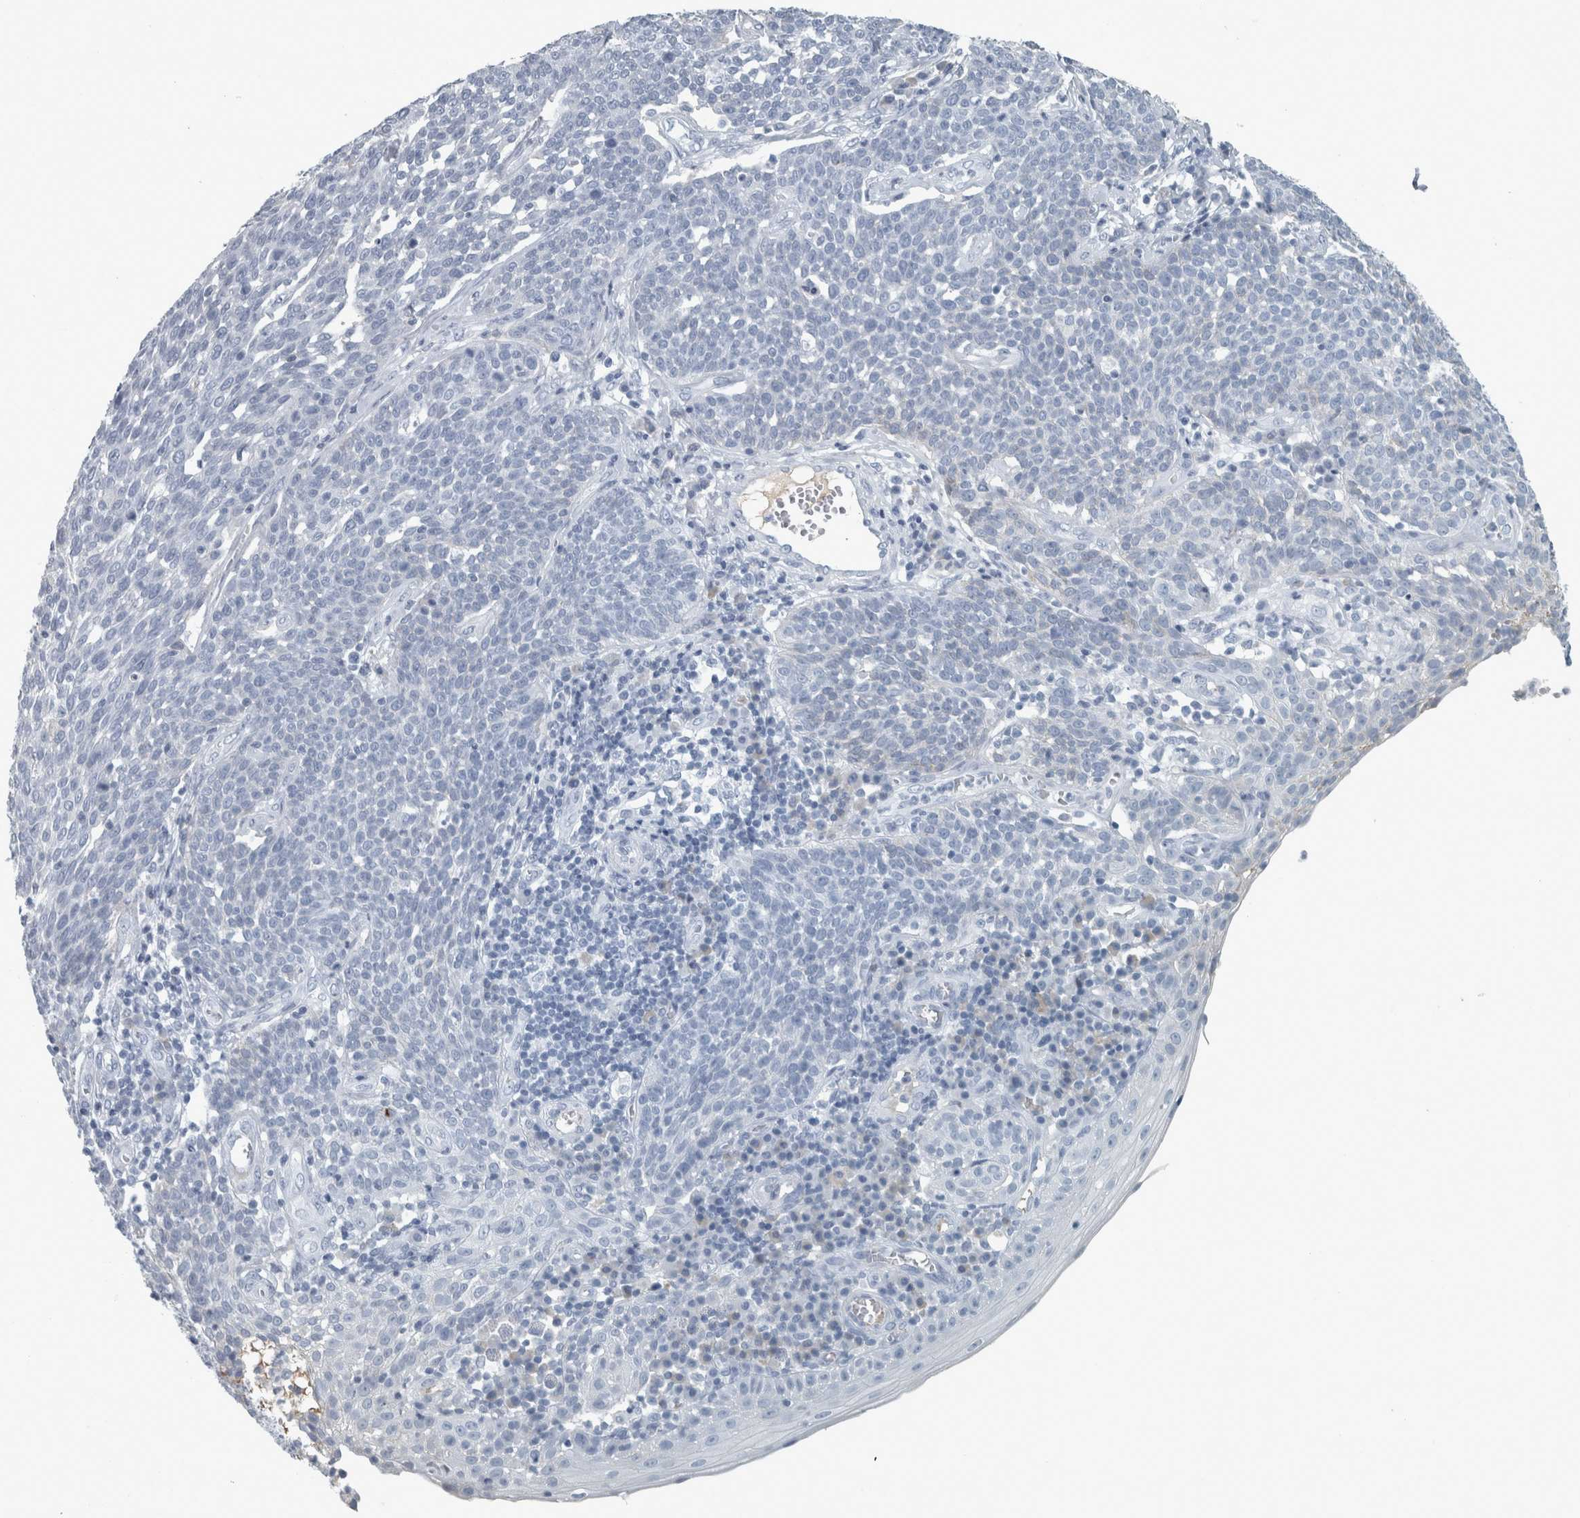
{"staining": {"intensity": "negative", "quantity": "none", "location": "none"}, "tissue": "cervical cancer", "cell_type": "Tumor cells", "image_type": "cancer", "snomed": [{"axis": "morphology", "description": "Squamous cell carcinoma, NOS"}, {"axis": "topography", "description": "Cervix"}], "caption": "Immunohistochemistry histopathology image of human cervical cancer (squamous cell carcinoma) stained for a protein (brown), which reveals no staining in tumor cells.", "gene": "CHL1", "patient": {"sex": "female", "age": 34}}